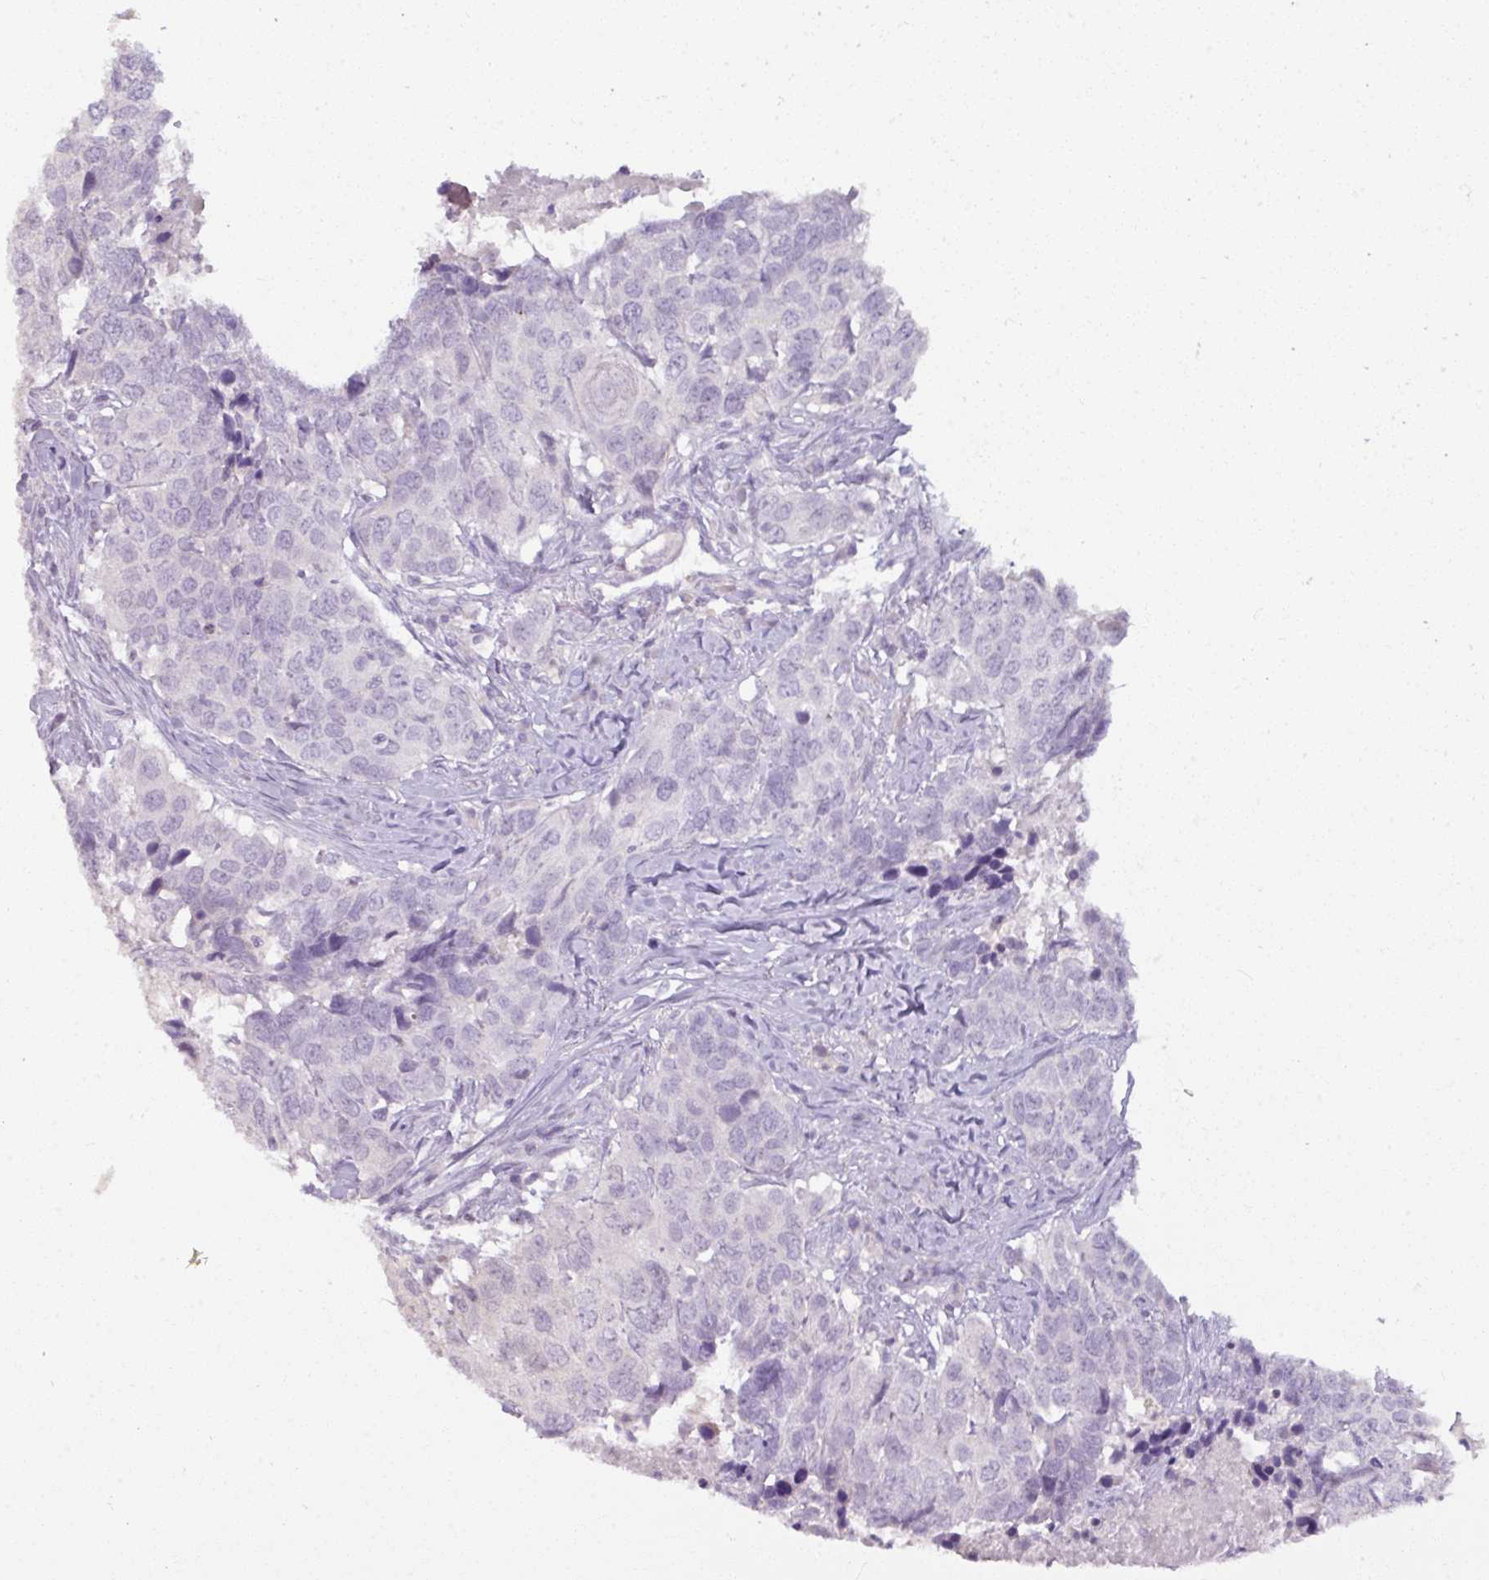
{"staining": {"intensity": "negative", "quantity": "none", "location": "none"}, "tissue": "head and neck cancer", "cell_type": "Tumor cells", "image_type": "cancer", "snomed": [{"axis": "morphology", "description": "Normal tissue, NOS"}, {"axis": "morphology", "description": "Squamous cell carcinoma, NOS"}, {"axis": "topography", "description": "Skeletal muscle"}, {"axis": "topography", "description": "Vascular tissue"}, {"axis": "topography", "description": "Peripheral nerve tissue"}, {"axis": "topography", "description": "Head-Neck"}], "caption": "This is an immunohistochemistry image of human head and neck squamous cell carcinoma. There is no expression in tumor cells.", "gene": "PNMA6A", "patient": {"sex": "male", "age": 66}}